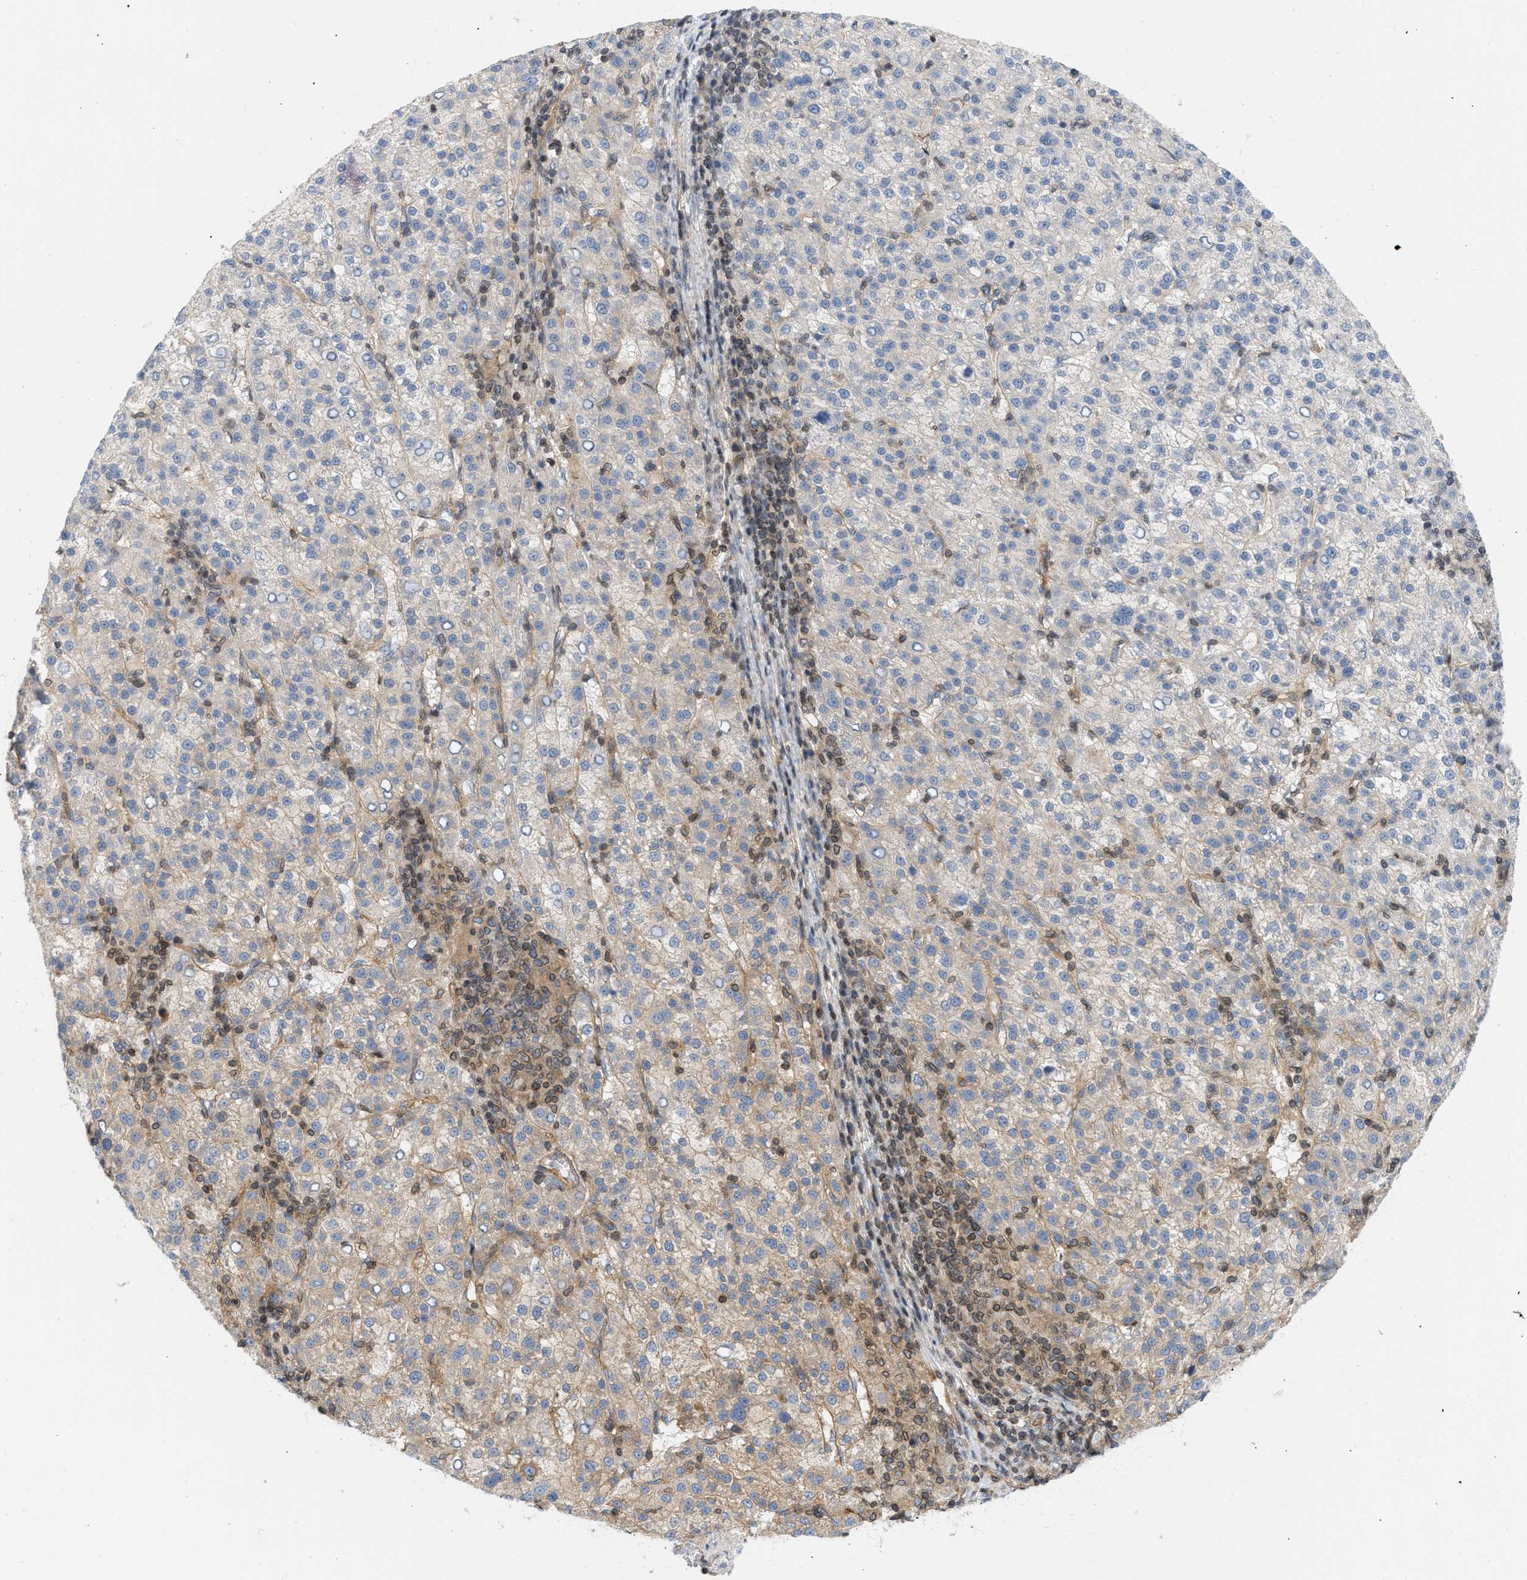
{"staining": {"intensity": "weak", "quantity": "25%-75%", "location": "cytoplasmic/membranous"}, "tissue": "liver cancer", "cell_type": "Tumor cells", "image_type": "cancer", "snomed": [{"axis": "morphology", "description": "Carcinoma, Hepatocellular, NOS"}, {"axis": "topography", "description": "Liver"}], "caption": "Liver hepatocellular carcinoma stained with immunohistochemistry (IHC) demonstrates weak cytoplasmic/membranous staining in approximately 25%-75% of tumor cells.", "gene": "STRN", "patient": {"sex": "female", "age": 58}}